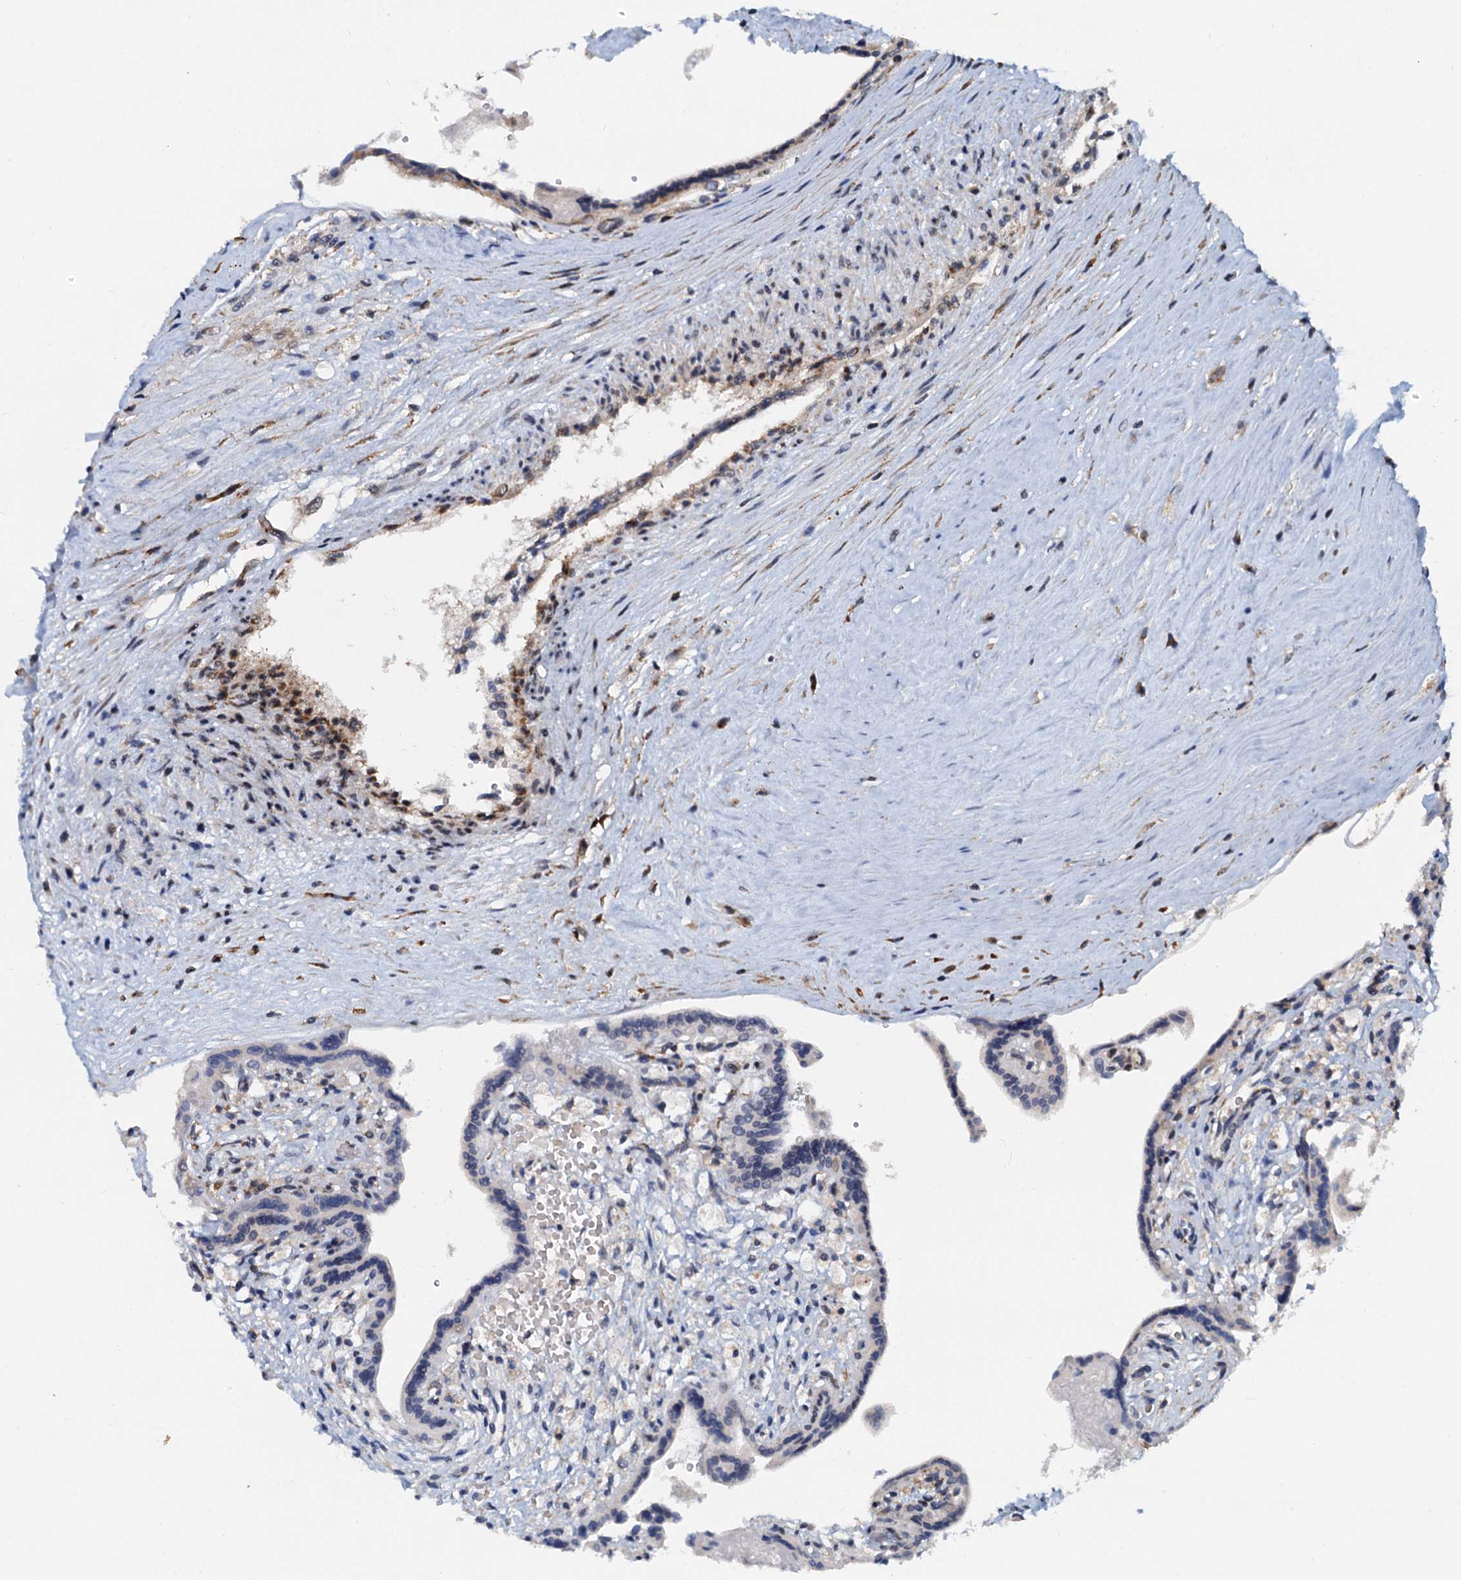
{"staining": {"intensity": "moderate", "quantity": "25%-75%", "location": "cytoplasmic/membranous"}, "tissue": "placenta", "cell_type": "Trophoblastic cells", "image_type": "normal", "snomed": [{"axis": "morphology", "description": "Normal tissue, NOS"}, {"axis": "topography", "description": "Placenta"}], "caption": "Immunohistochemistry (IHC) of unremarkable human placenta shows medium levels of moderate cytoplasmic/membranous expression in about 25%-75% of trophoblastic cells. (Brightfield microscopy of DAB IHC at high magnification).", "gene": "DNAJC21", "patient": {"sex": "female", "age": 37}}